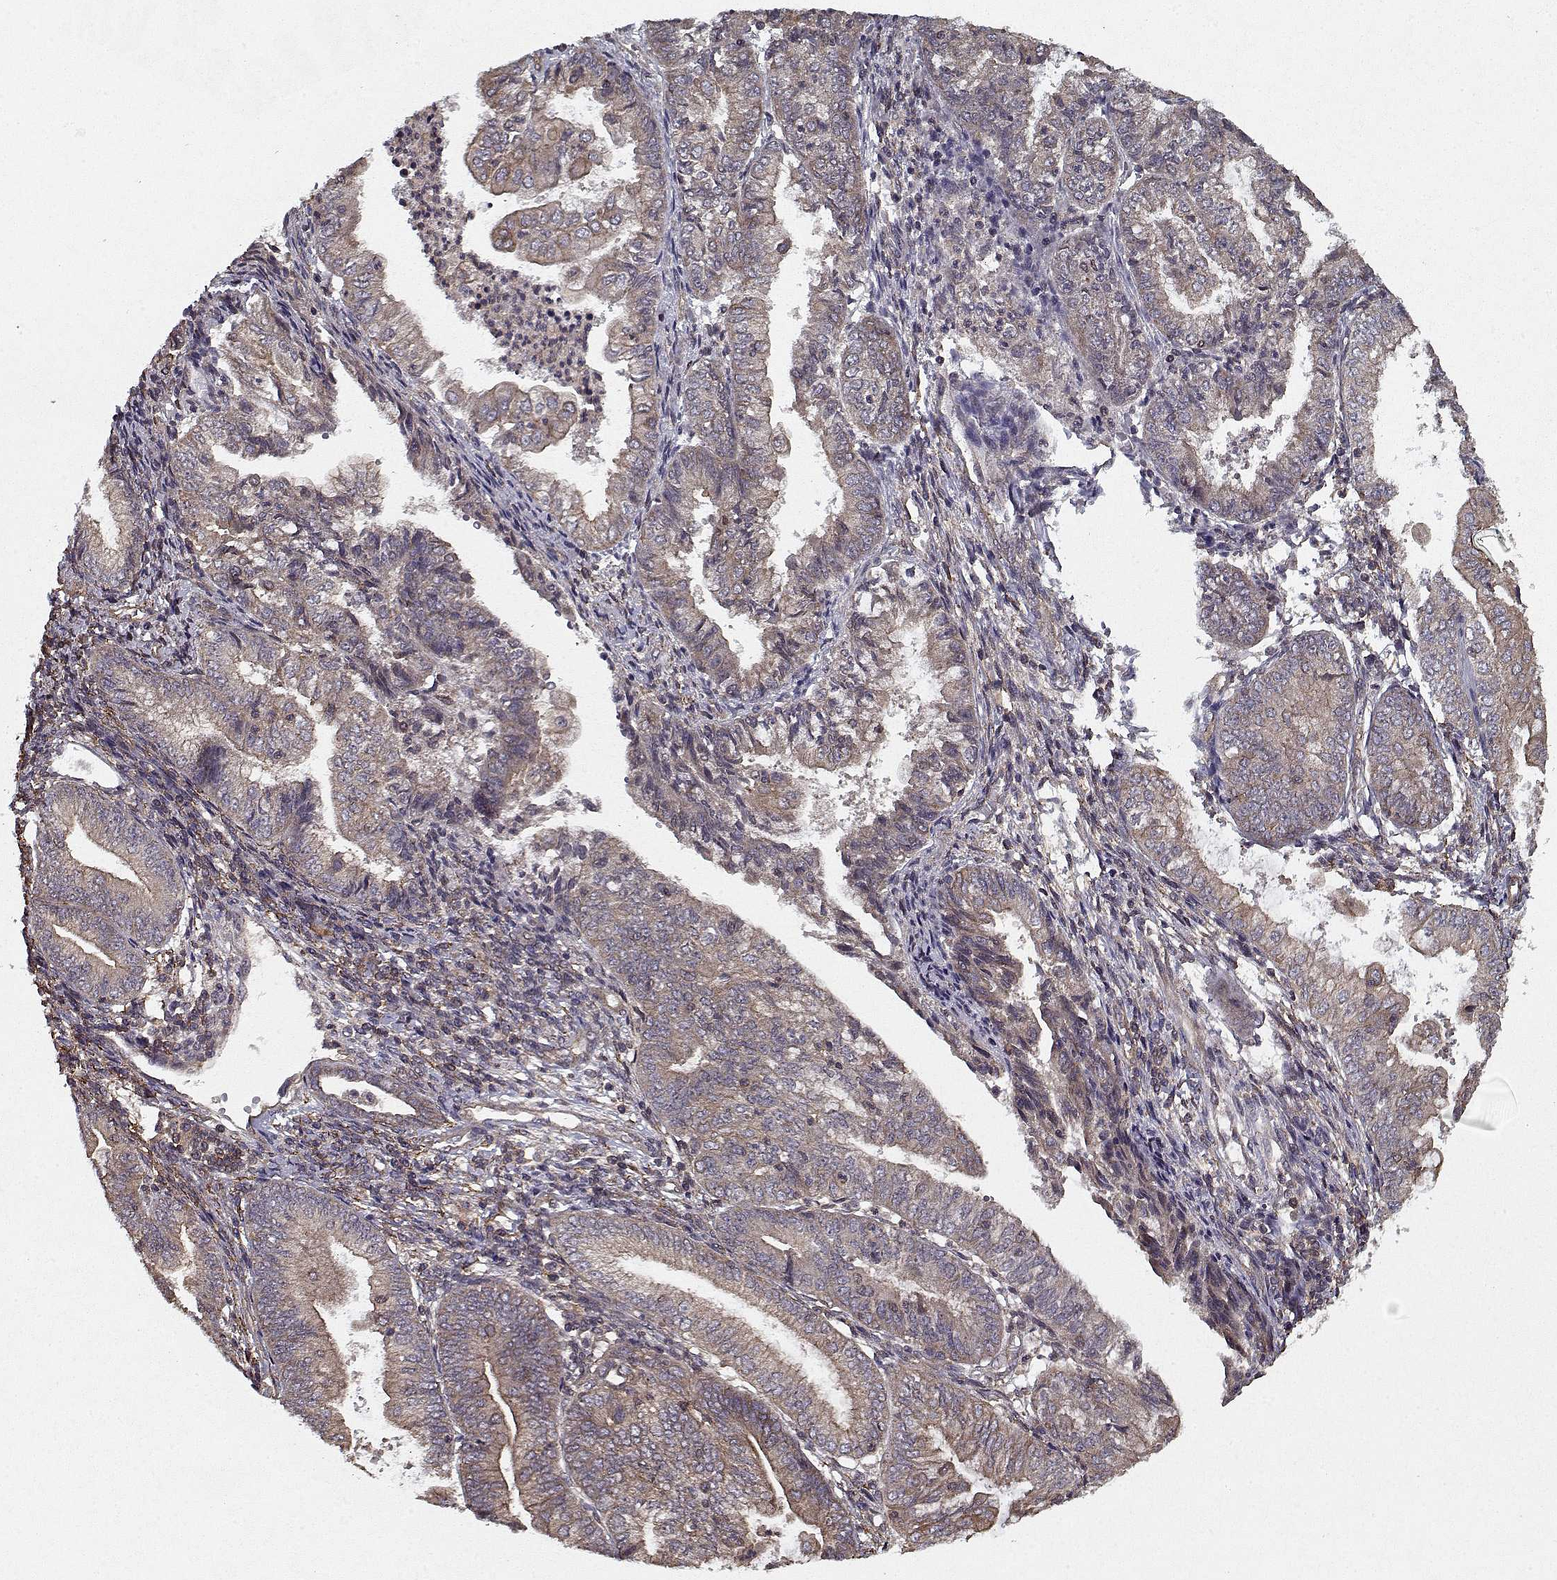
{"staining": {"intensity": "moderate", "quantity": "<25%", "location": "cytoplasmic/membranous"}, "tissue": "endometrial cancer", "cell_type": "Tumor cells", "image_type": "cancer", "snomed": [{"axis": "morphology", "description": "Adenocarcinoma, NOS"}, {"axis": "topography", "description": "Endometrium"}], "caption": "Approximately <25% of tumor cells in human endometrial cancer reveal moderate cytoplasmic/membranous protein positivity as visualized by brown immunohistochemical staining.", "gene": "PPP1R12A", "patient": {"sex": "female", "age": 55}}